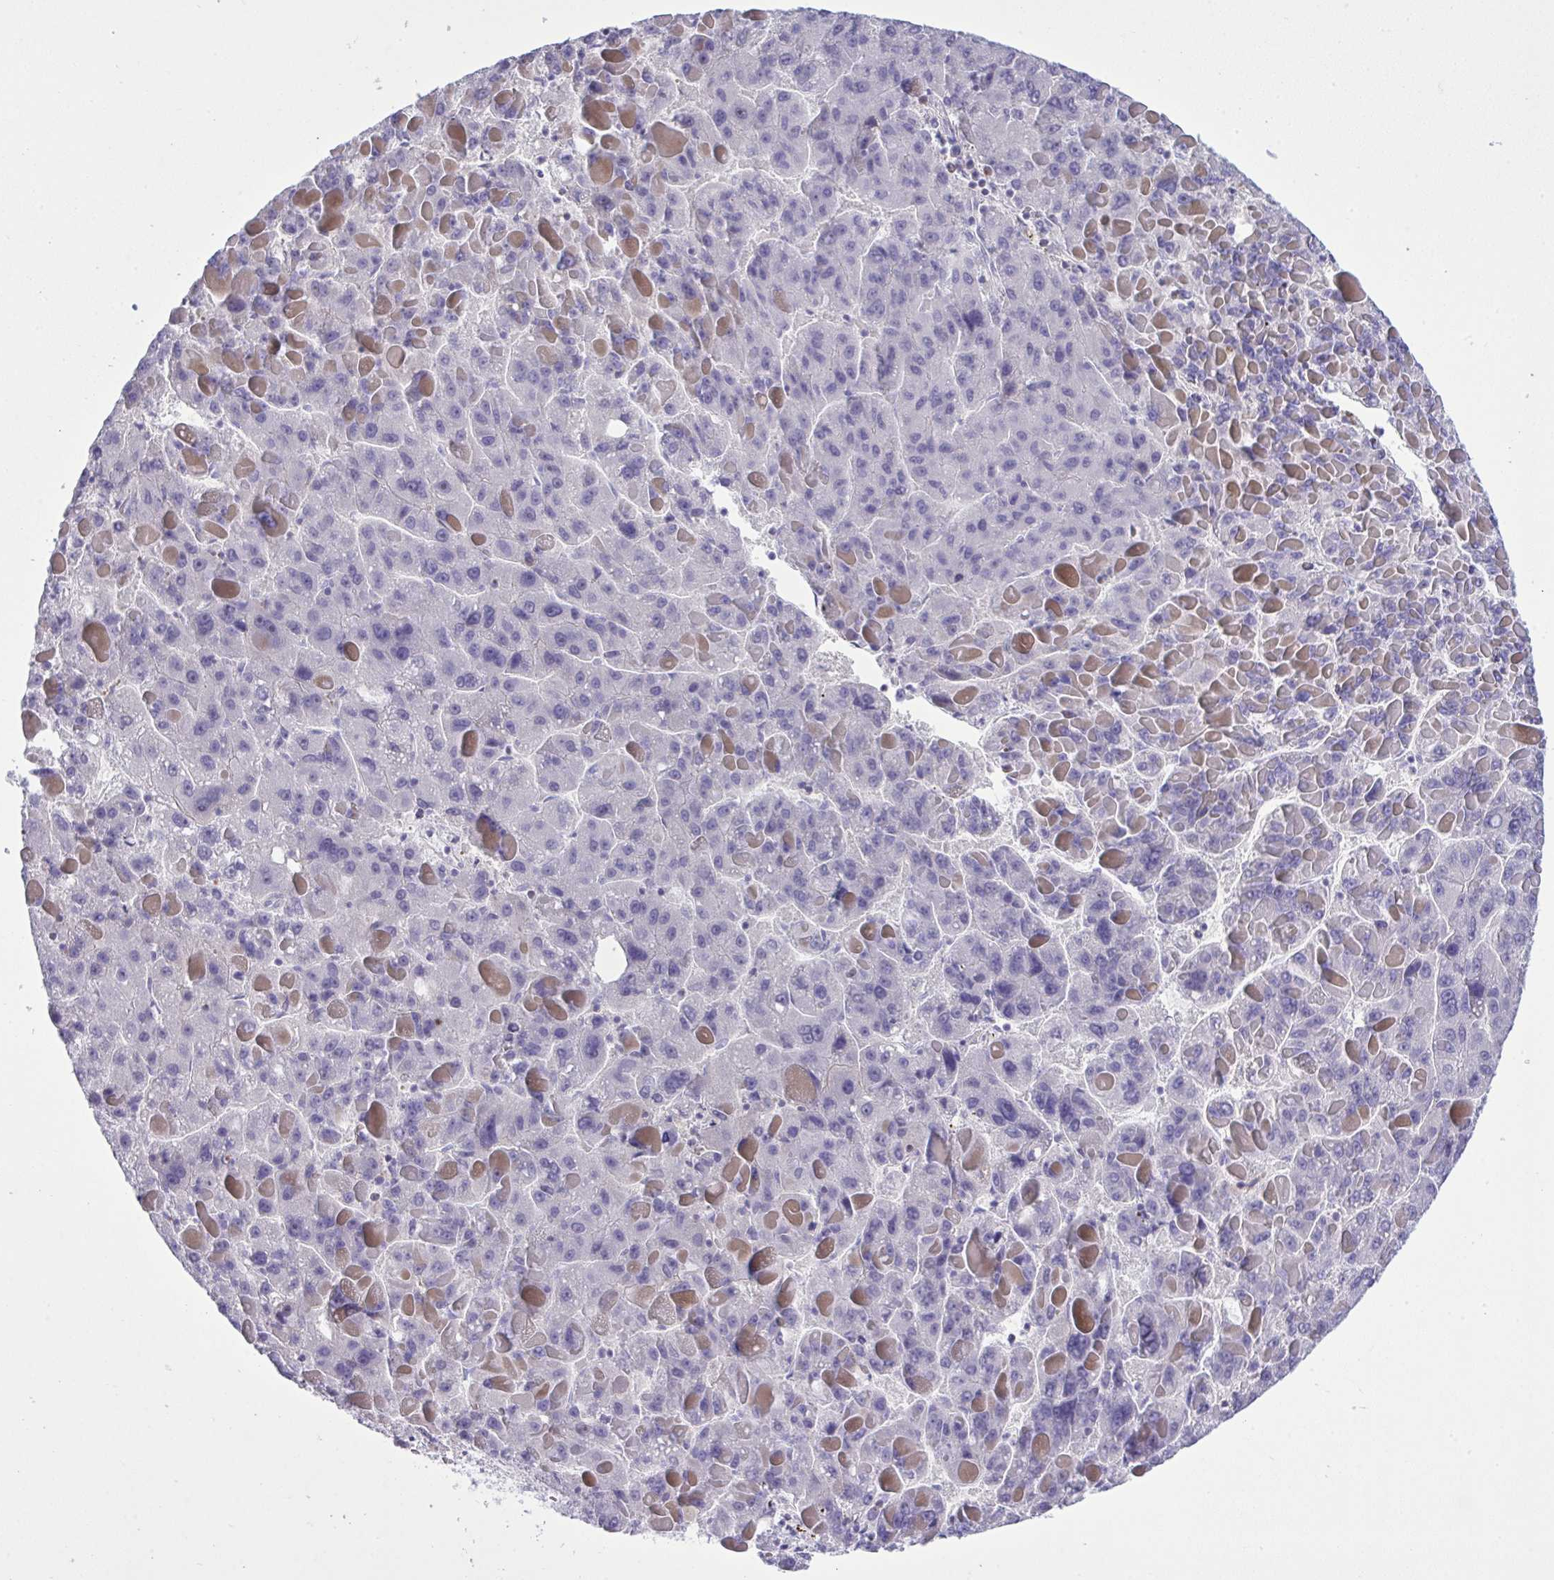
{"staining": {"intensity": "negative", "quantity": "none", "location": "none"}, "tissue": "liver cancer", "cell_type": "Tumor cells", "image_type": "cancer", "snomed": [{"axis": "morphology", "description": "Carcinoma, Hepatocellular, NOS"}, {"axis": "topography", "description": "Liver"}], "caption": "The histopathology image shows no significant staining in tumor cells of liver cancer.", "gene": "WDR97", "patient": {"sex": "female", "age": 82}}